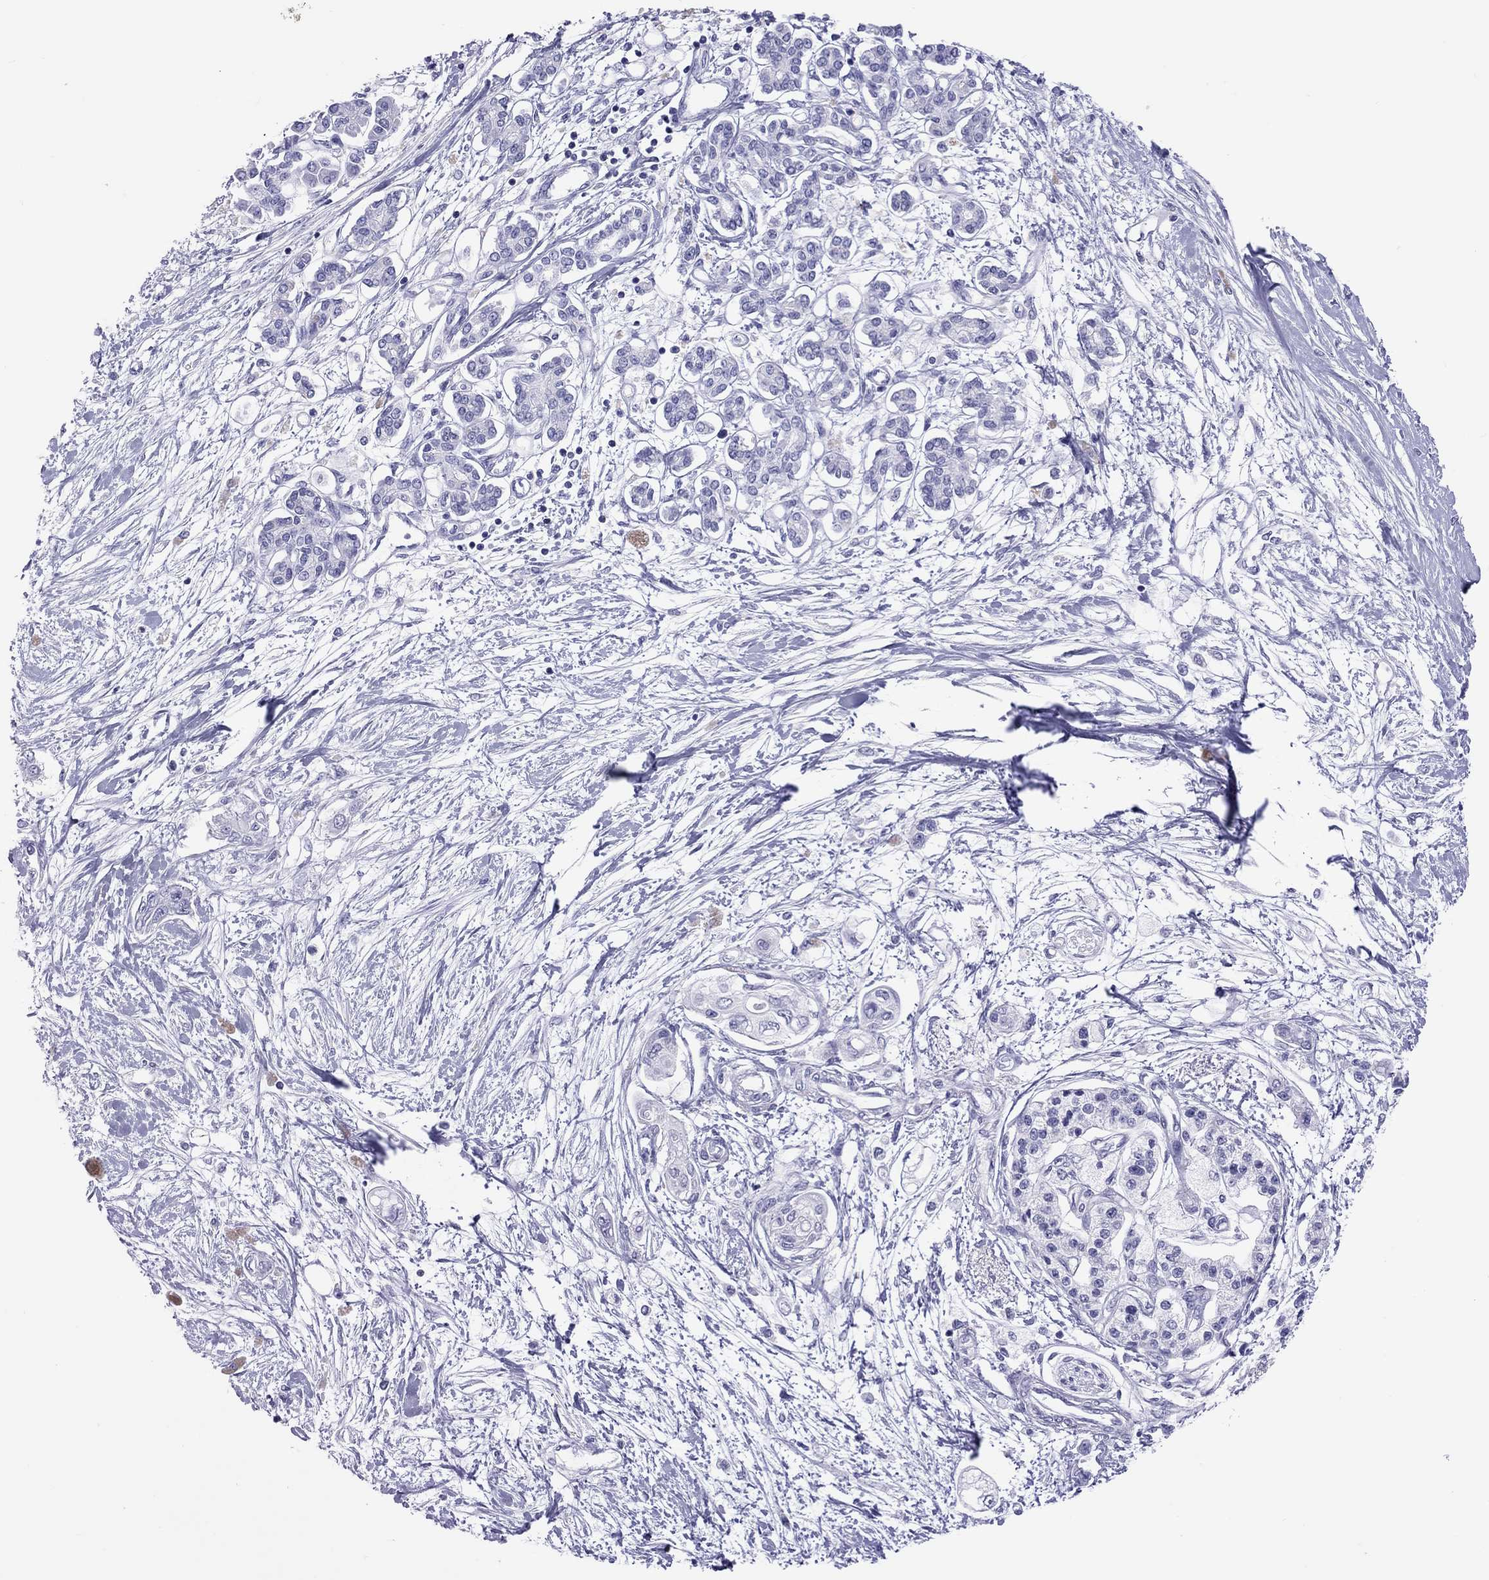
{"staining": {"intensity": "negative", "quantity": "none", "location": "none"}, "tissue": "pancreatic cancer", "cell_type": "Tumor cells", "image_type": "cancer", "snomed": [{"axis": "morphology", "description": "Adenocarcinoma, NOS"}, {"axis": "topography", "description": "Pancreas"}], "caption": "An image of adenocarcinoma (pancreatic) stained for a protein exhibits no brown staining in tumor cells.", "gene": "STAG3", "patient": {"sex": "female", "age": 77}}